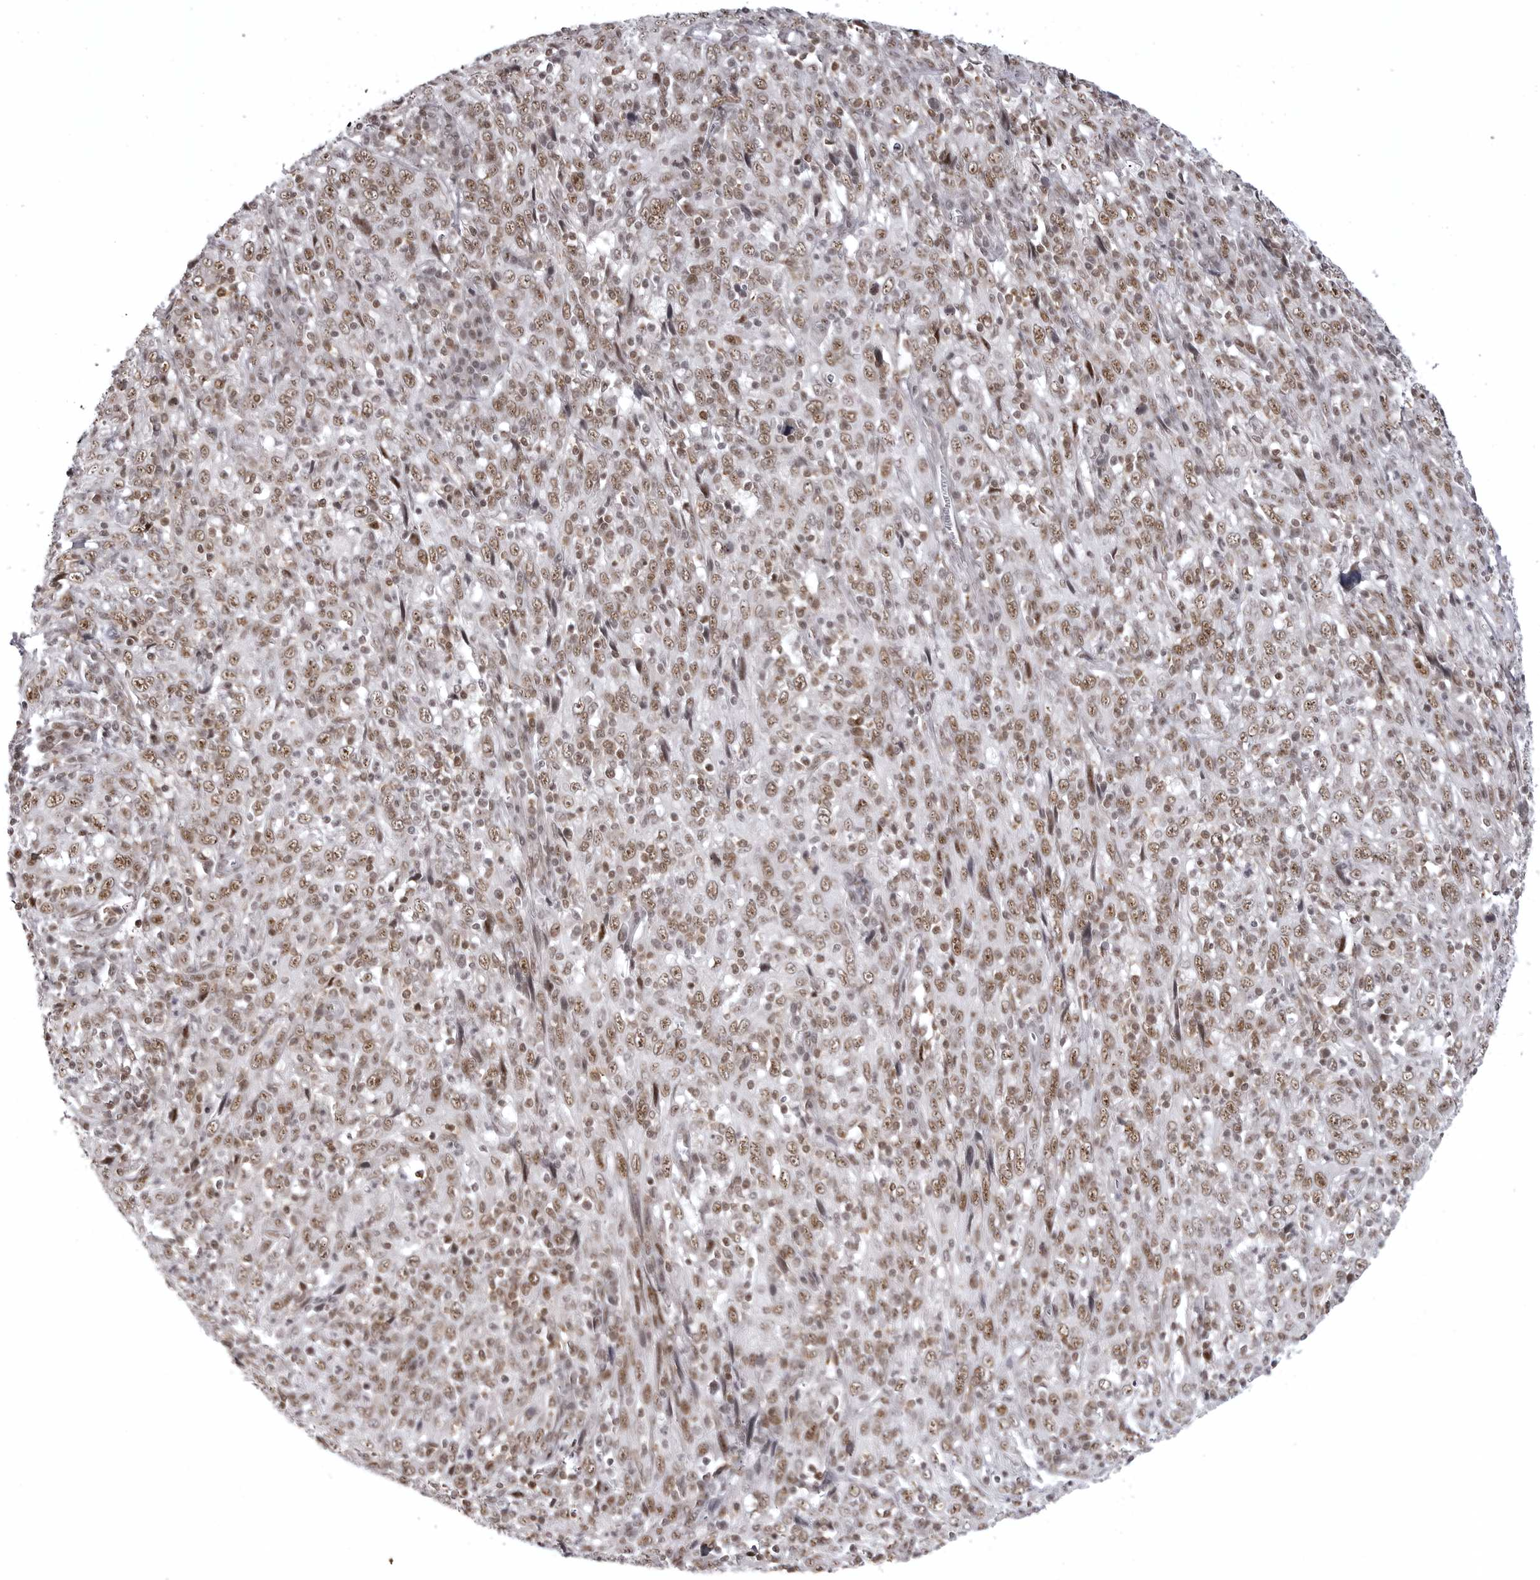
{"staining": {"intensity": "moderate", "quantity": ">75%", "location": "nuclear"}, "tissue": "cervical cancer", "cell_type": "Tumor cells", "image_type": "cancer", "snomed": [{"axis": "morphology", "description": "Squamous cell carcinoma, NOS"}, {"axis": "topography", "description": "Cervix"}], "caption": "Cervical squamous cell carcinoma stained for a protein (brown) reveals moderate nuclear positive expression in approximately >75% of tumor cells.", "gene": "WRAP53", "patient": {"sex": "female", "age": 46}}